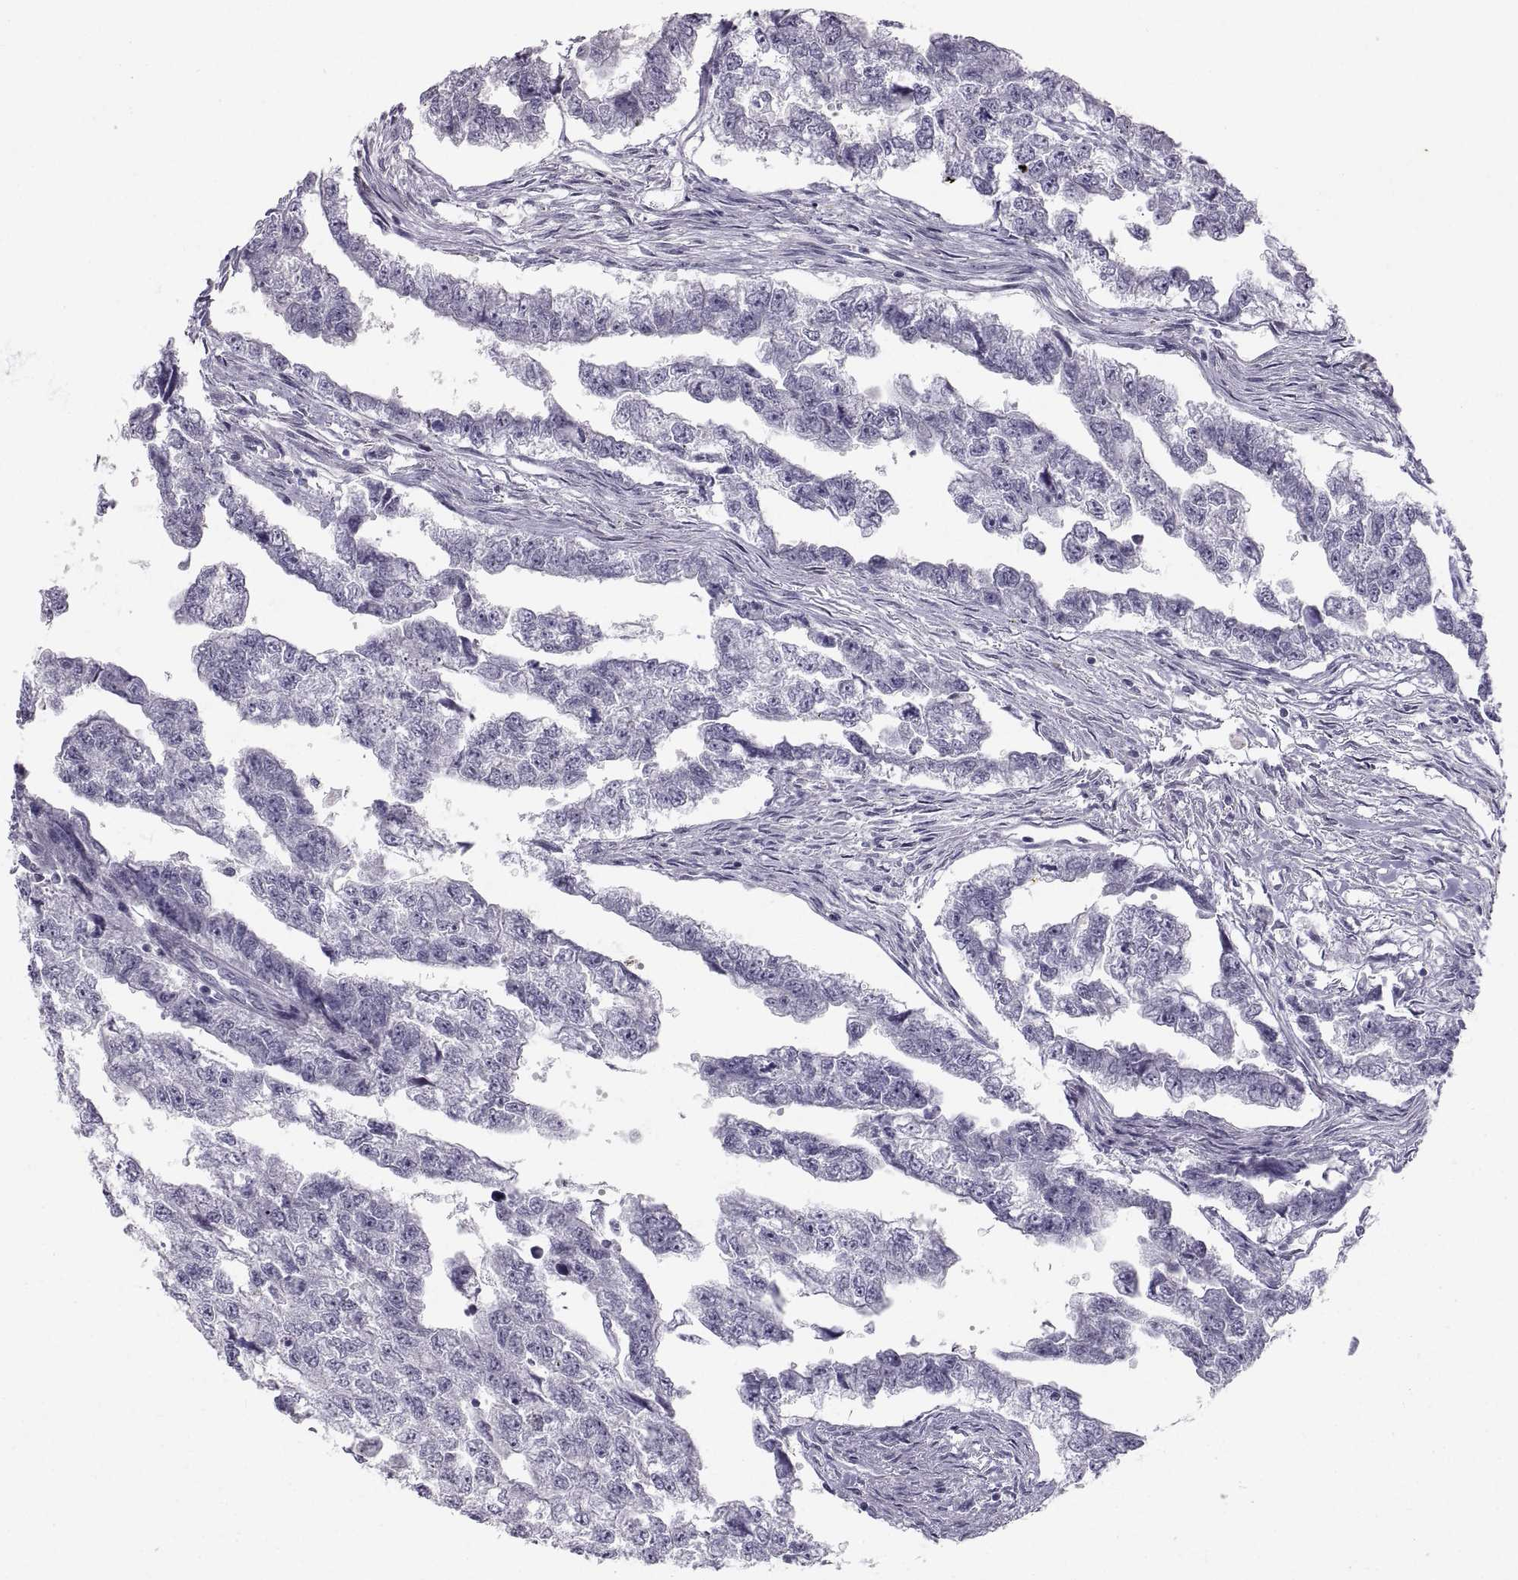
{"staining": {"intensity": "negative", "quantity": "none", "location": "none"}, "tissue": "testis cancer", "cell_type": "Tumor cells", "image_type": "cancer", "snomed": [{"axis": "morphology", "description": "Carcinoma, Embryonal, NOS"}, {"axis": "morphology", "description": "Teratoma, malignant, NOS"}, {"axis": "topography", "description": "Testis"}], "caption": "Tumor cells show no significant positivity in testis cancer.", "gene": "ZNF185", "patient": {"sex": "male", "age": 44}}